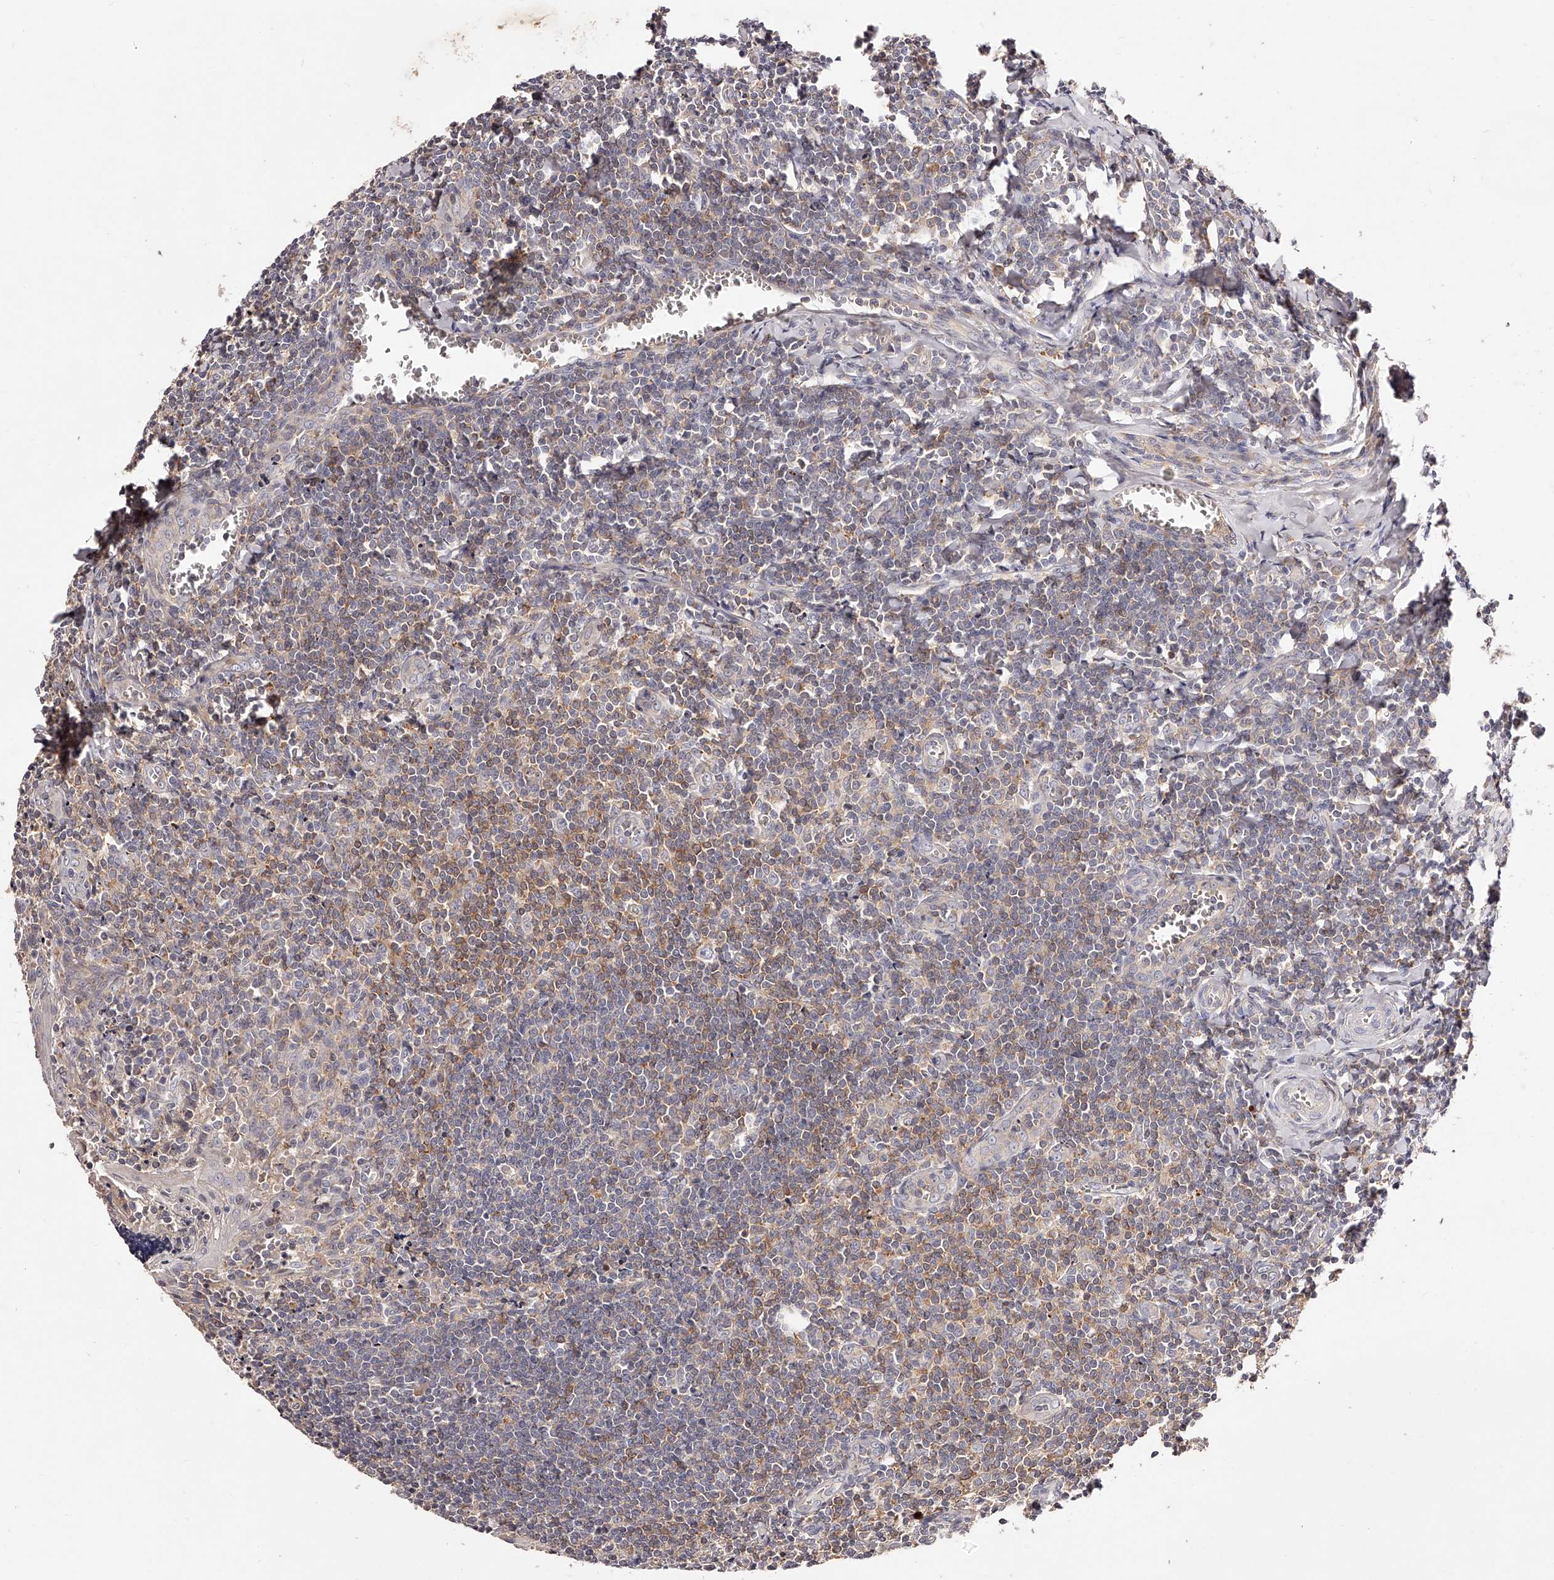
{"staining": {"intensity": "moderate", "quantity": "<25%", "location": "cytoplasmic/membranous"}, "tissue": "tonsil", "cell_type": "Germinal center cells", "image_type": "normal", "snomed": [{"axis": "morphology", "description": "Normal tissue, NOS"}, {"axis": "topography", "description": "Tonsil"}], "caption": "Germinal center cells exhibit low levels of moderate cytoplasmic/membranous staining in approximately <25% of cells in normal human tonsil. (DAB (3,3'-diaminobenzidine) IHC with brightfield microscopy, high magnification).", "gene": "PHACTR1", "patient": {"sex": "male", "age": 27}}